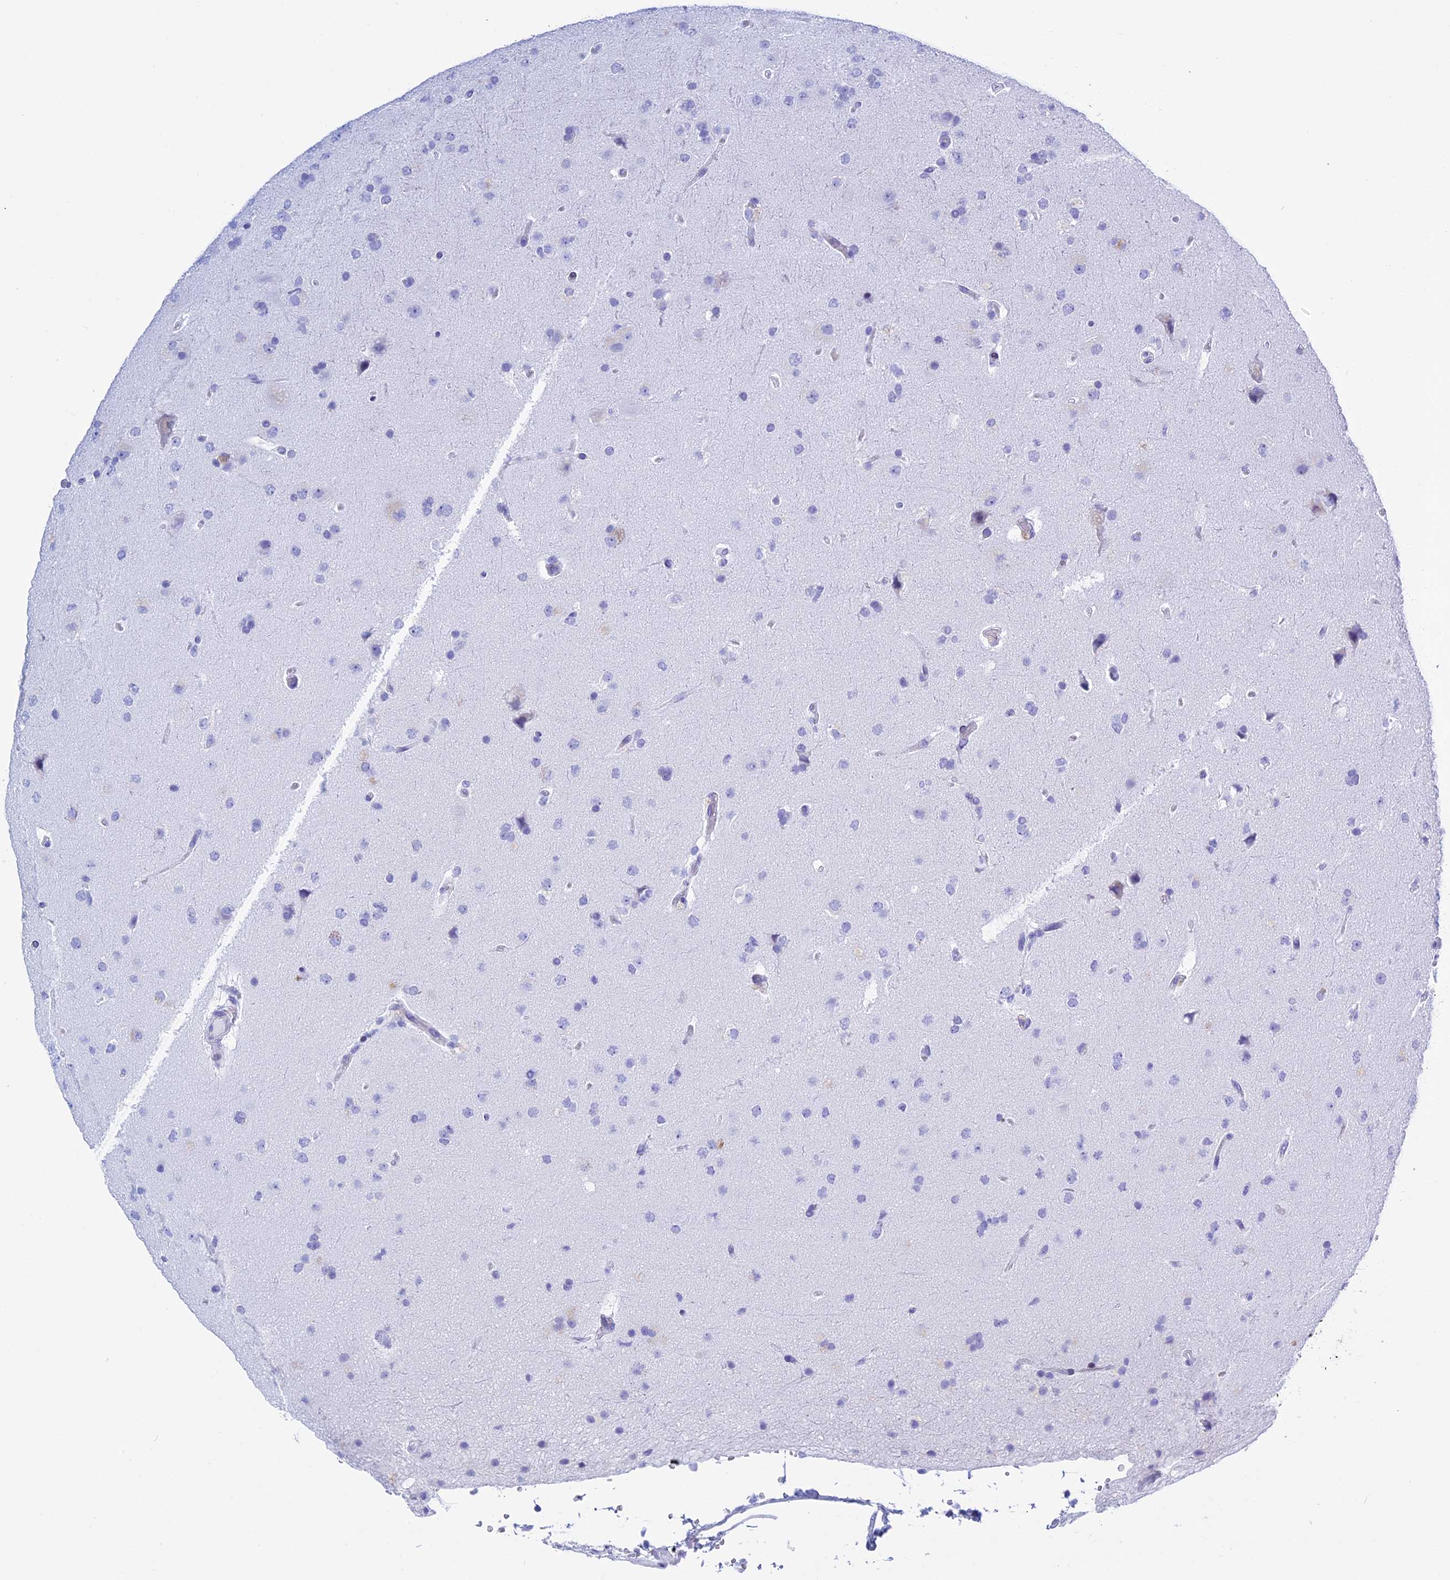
{"staining": {"intensity": "negative", "quantity": "none", "location": "none"}, "tissue": "glioma", "cell_type": "Tumor cells", "image_type": "cancer", "snomed": [{"axis": "morphology", "description": "Glioma, malignant, High grade"}, {"axis": "topography", "description": "Brain"}], "caption": "Photomicrograph shows no protein expression in tumor cells of malignant glioma (high-grade) tissue. (IHC, brightfield microscopy, high magnification).", "gene": "KCTD21", "patient": {"sex": "male", "age": 72}}